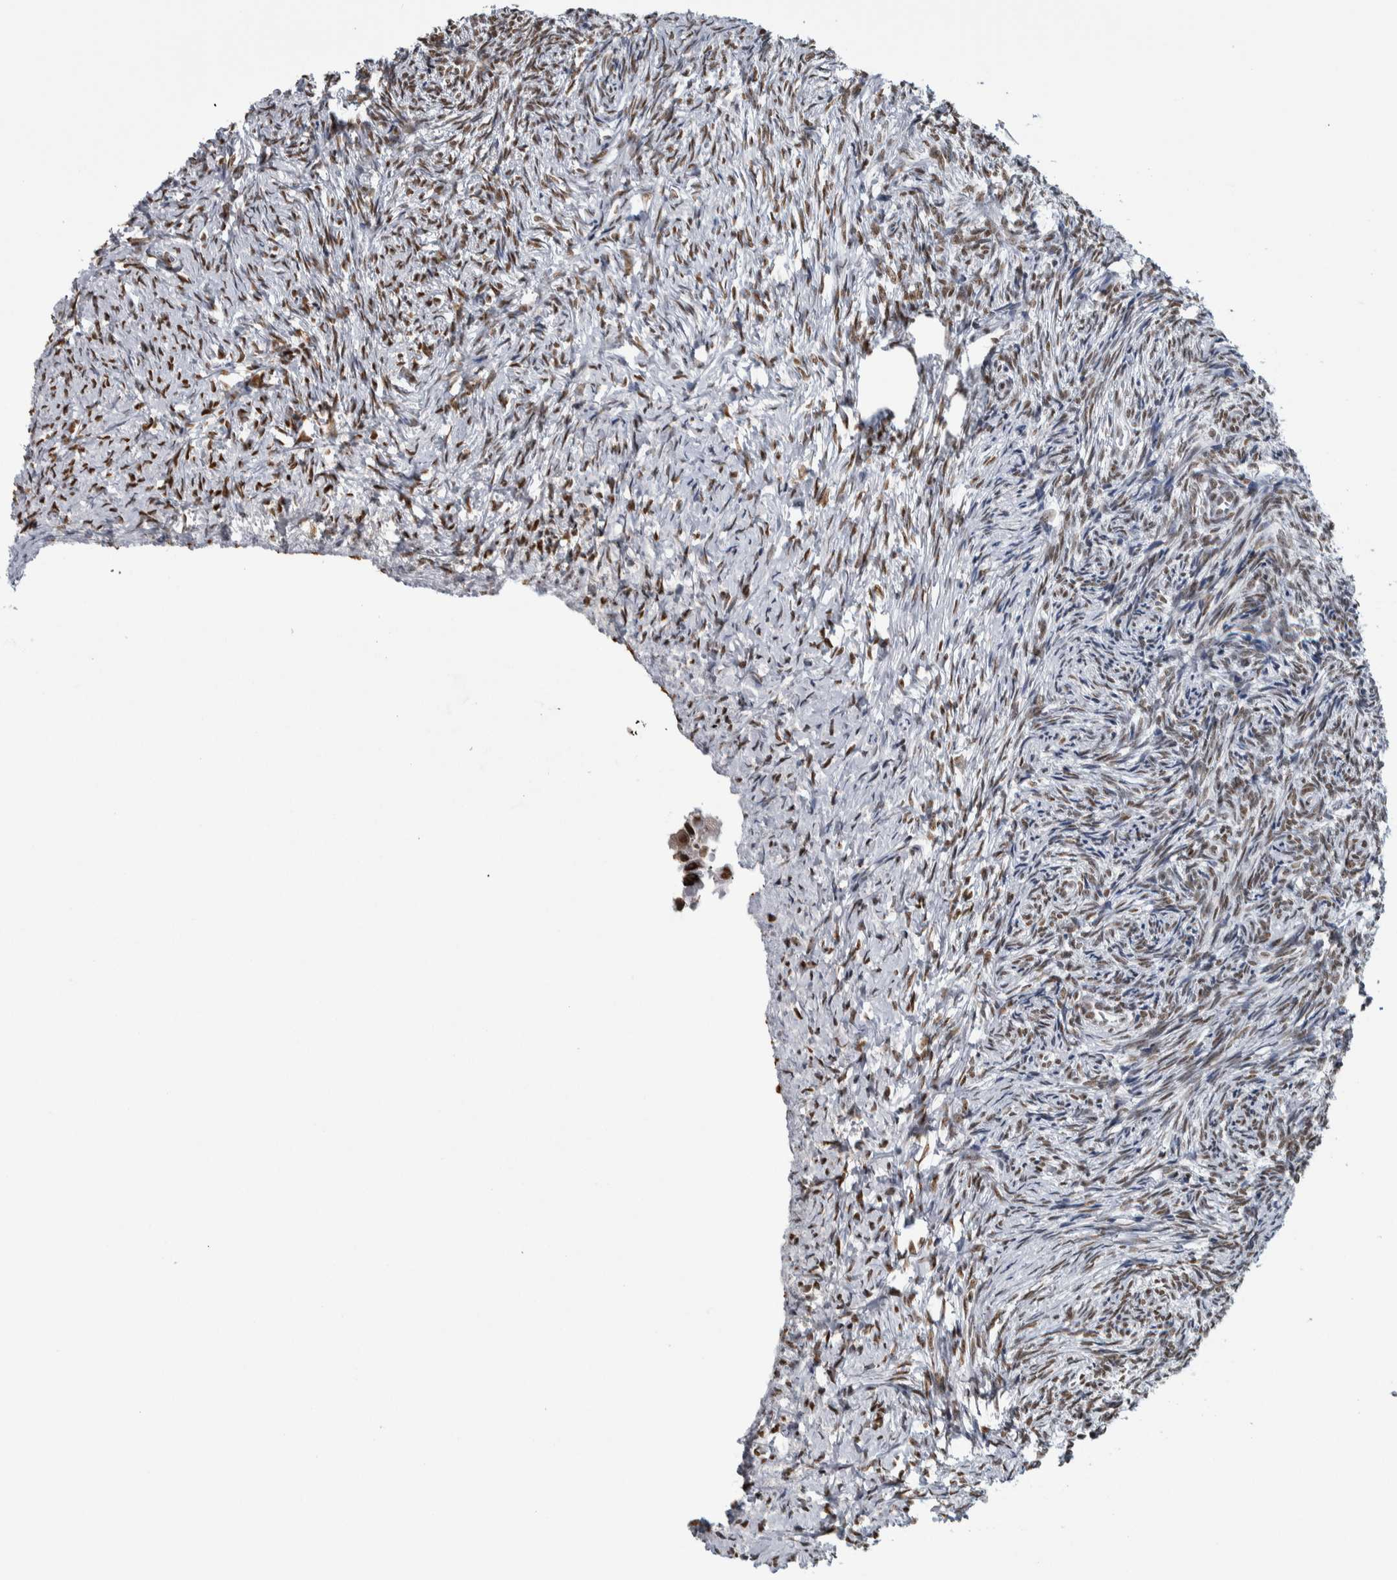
{"staining": {"intensity": "weak", "quantity": ">75%", "location": "nuclear"}, "tissue": "ovary", "cell_type": "Follicle cells", "image_type": "normal", "snomed": [{"axis": "morphology", "description": "Normal tissue, NOS"}, {"axis": "topography", "description": "Ovary"}], "caption": "A brown stain highlights weak nuclear positivity of a protein in follicle cells of benign ovary.", "gene": "TOP2B", "patient": {"sex": "female", "age": 41}}